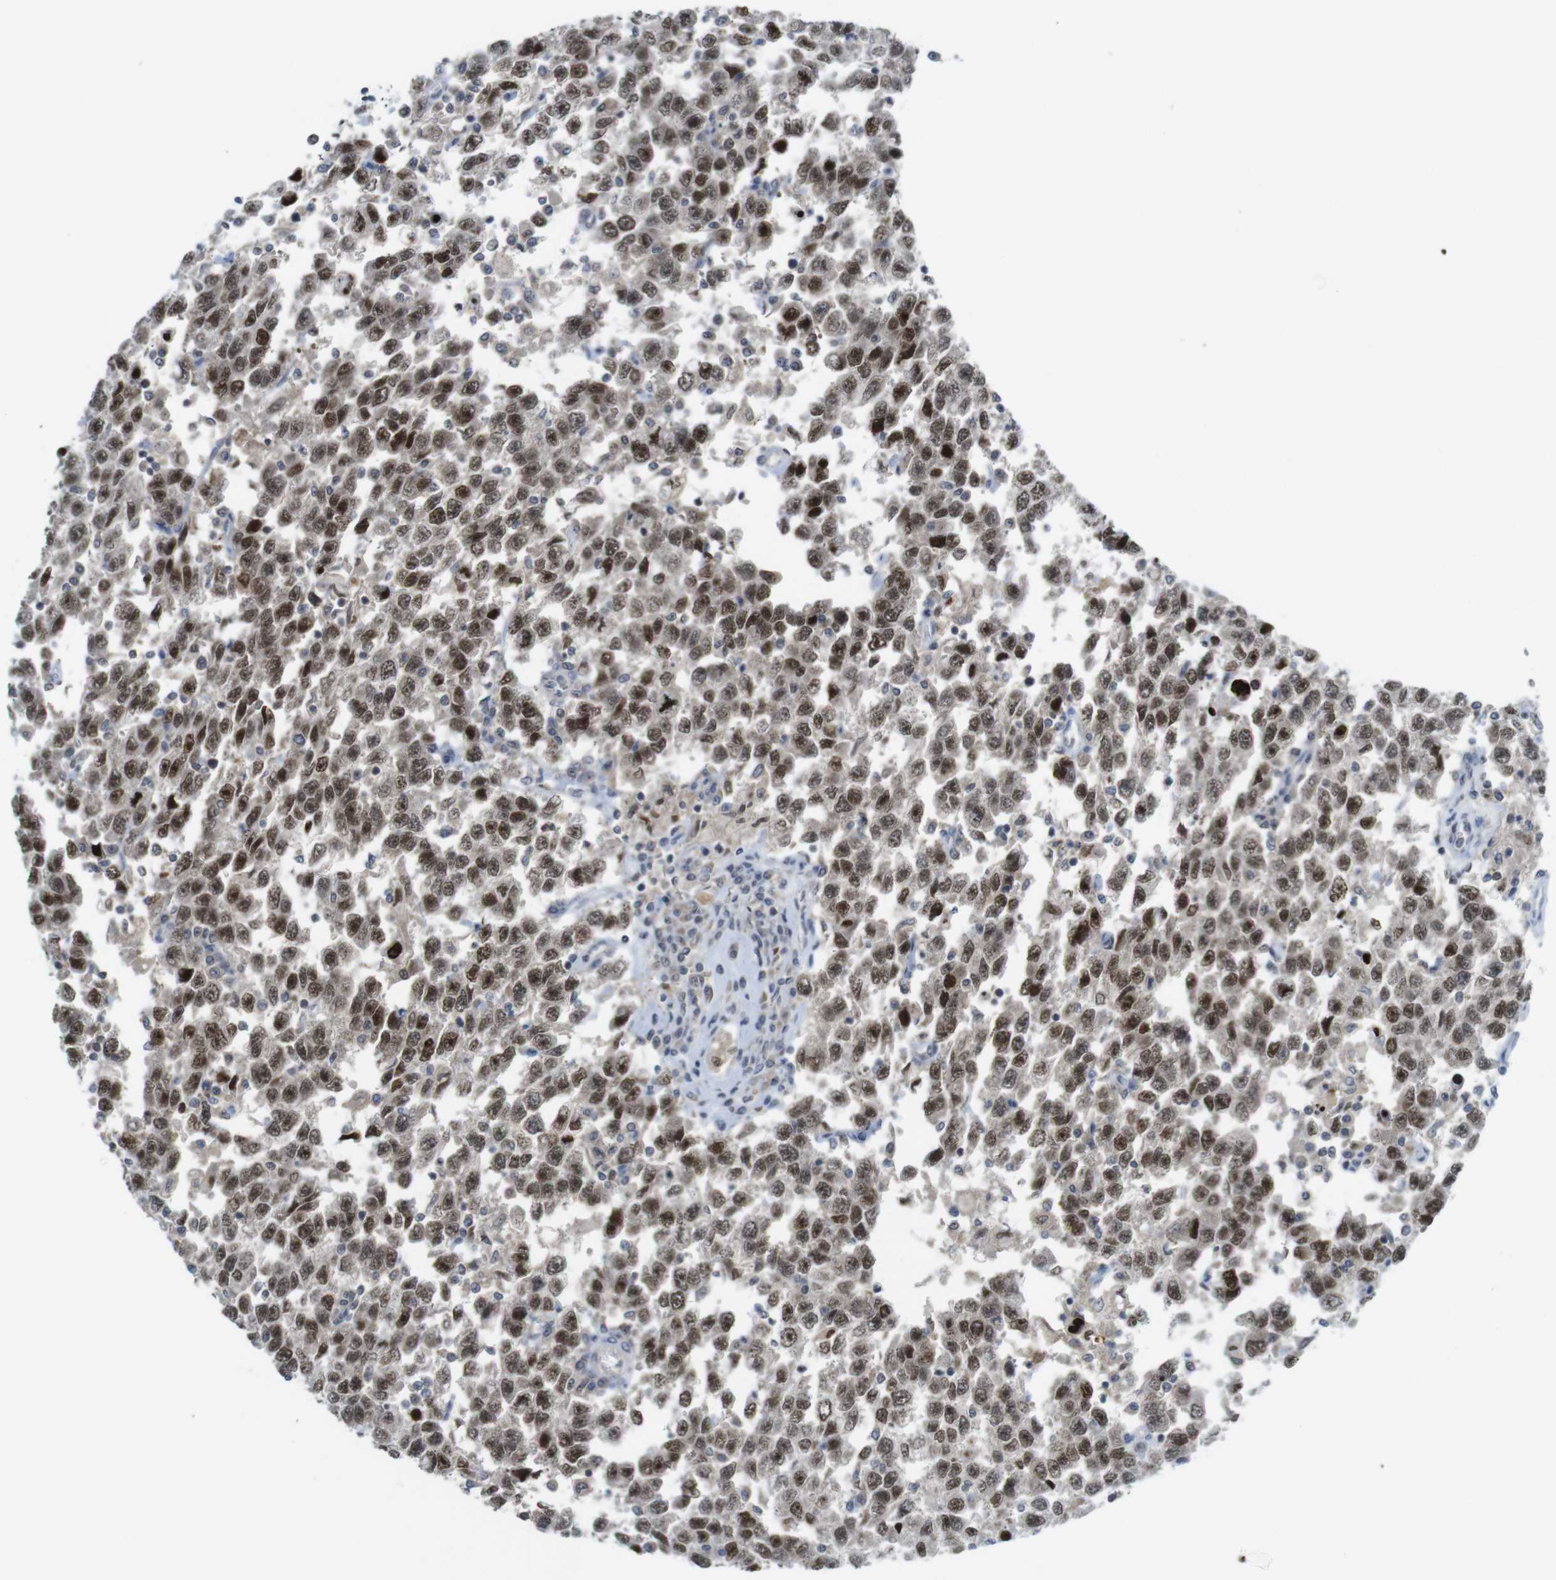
{"staining": {"intensity": "strong", "quantity": ">75%", "location": "nuclear"}, "tissue": "testis cancer", "cell_type": "Tumor cells", "image_type": "cancer", "snomed": [{"axis": "morphology", "description": "Seminoma, NOS"}, {"axis": "topography", "description": "Testis"}], "caption": "Immunohistochemistry (DAB (3,3'-diaminobenzidine)) staining of testis seminoma displays strong nuclear protein expression in about >75% of tumor cells.", "gene": "RCC1", "patient": {"sex": "male", "age": 41}}